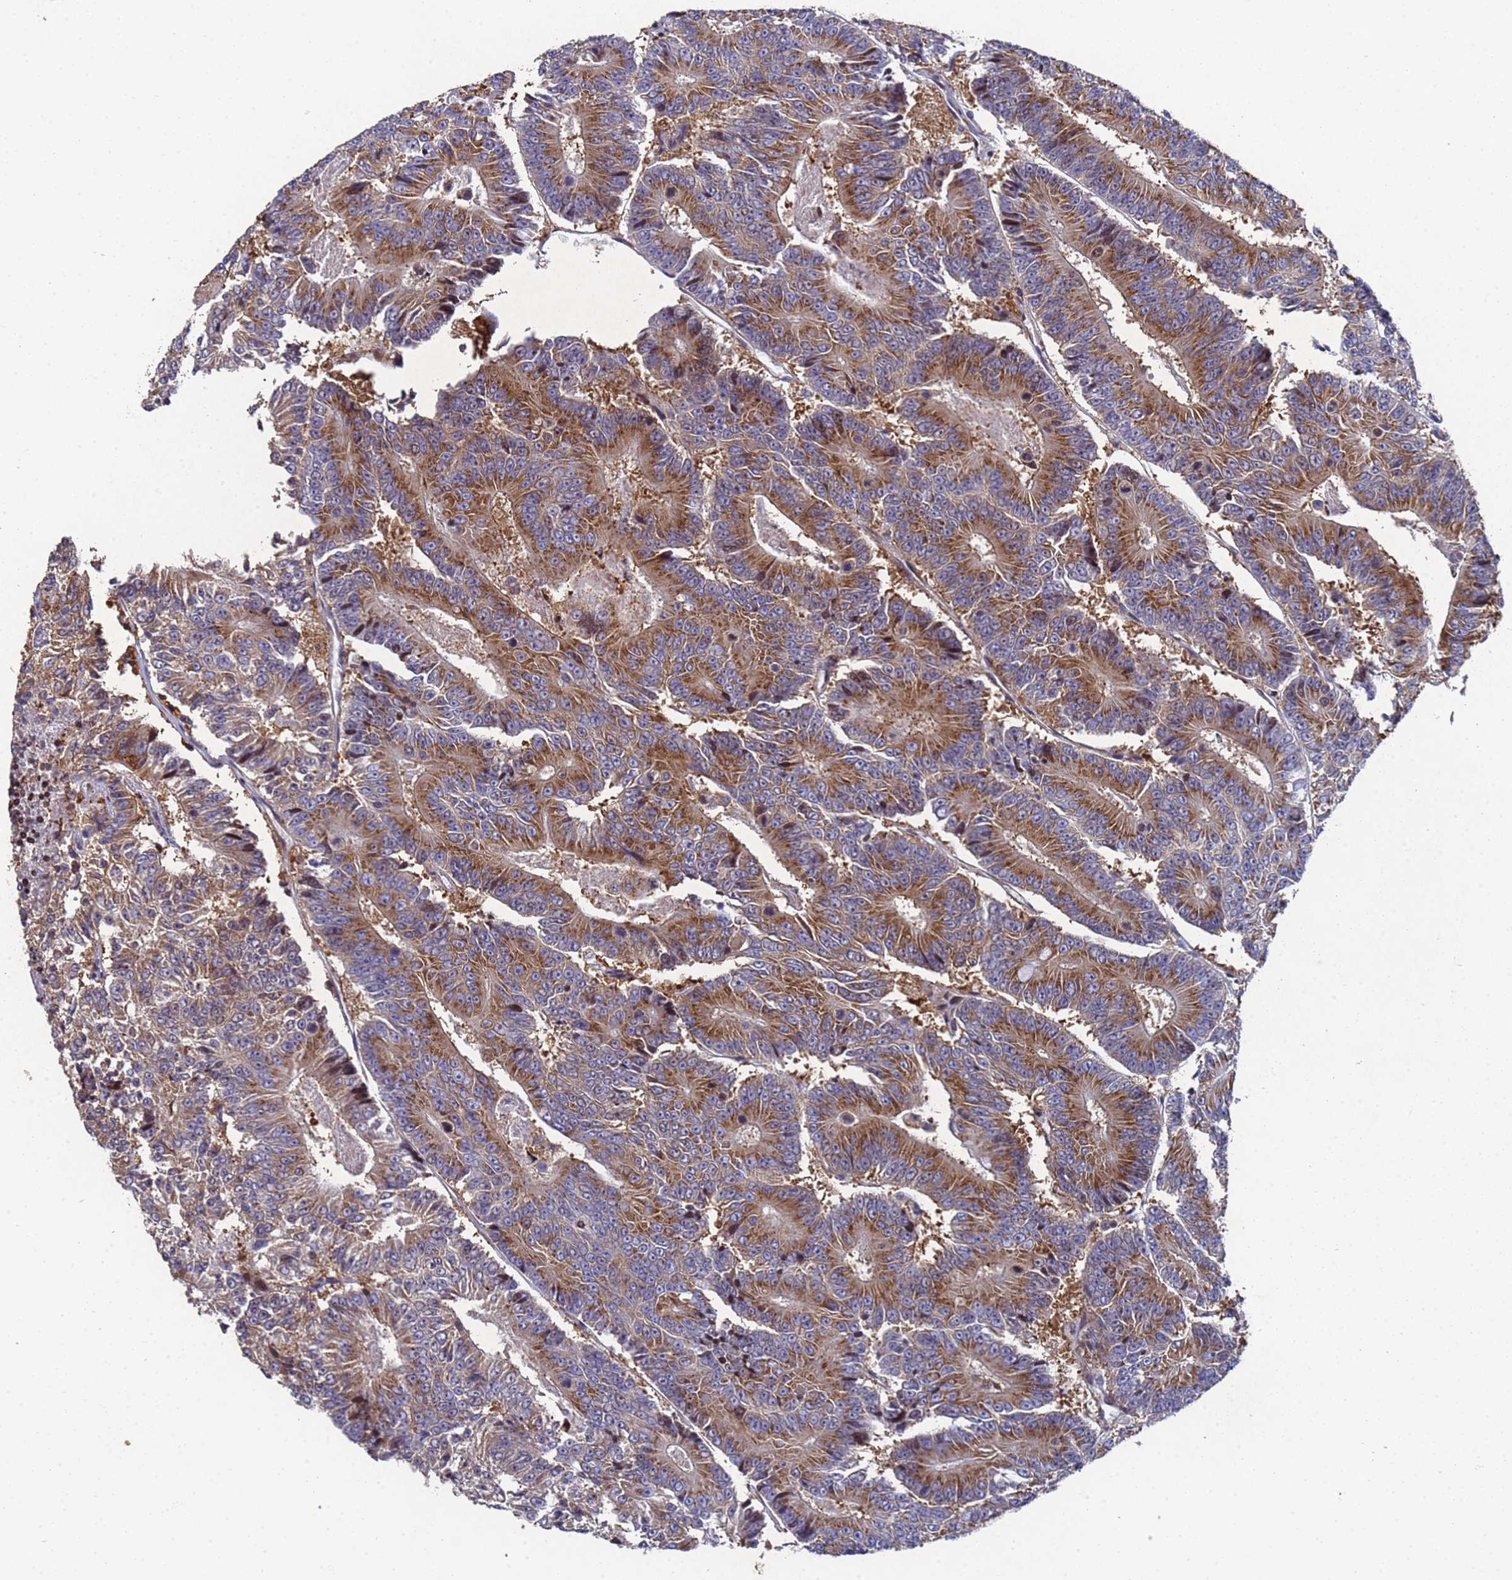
{"staining": {"intensity": "moderate", "quantity": ">75%", "location": "cytoplasmic/membranous"}, "tissue": "colorectal cancer", "cell_type": "Tumor cells", "image_type": "cancer", "snomed": [{"axis": "morphology", "description": "Adenocarcinoma, NOS"}, {"axis": "topography", "description": "Colon"}], "caption": "Protein analysis of colorectal cancer (adenocarcinoma) tissue shows moderate cytoplasmic/membranous positivity in approximately >75% of tumor cells. Immunohistochemistry stains the protein in brown and the nuclei are stained blue.", "gene": "NSUN6", "patient": {"sex": "male", "age": 83}}